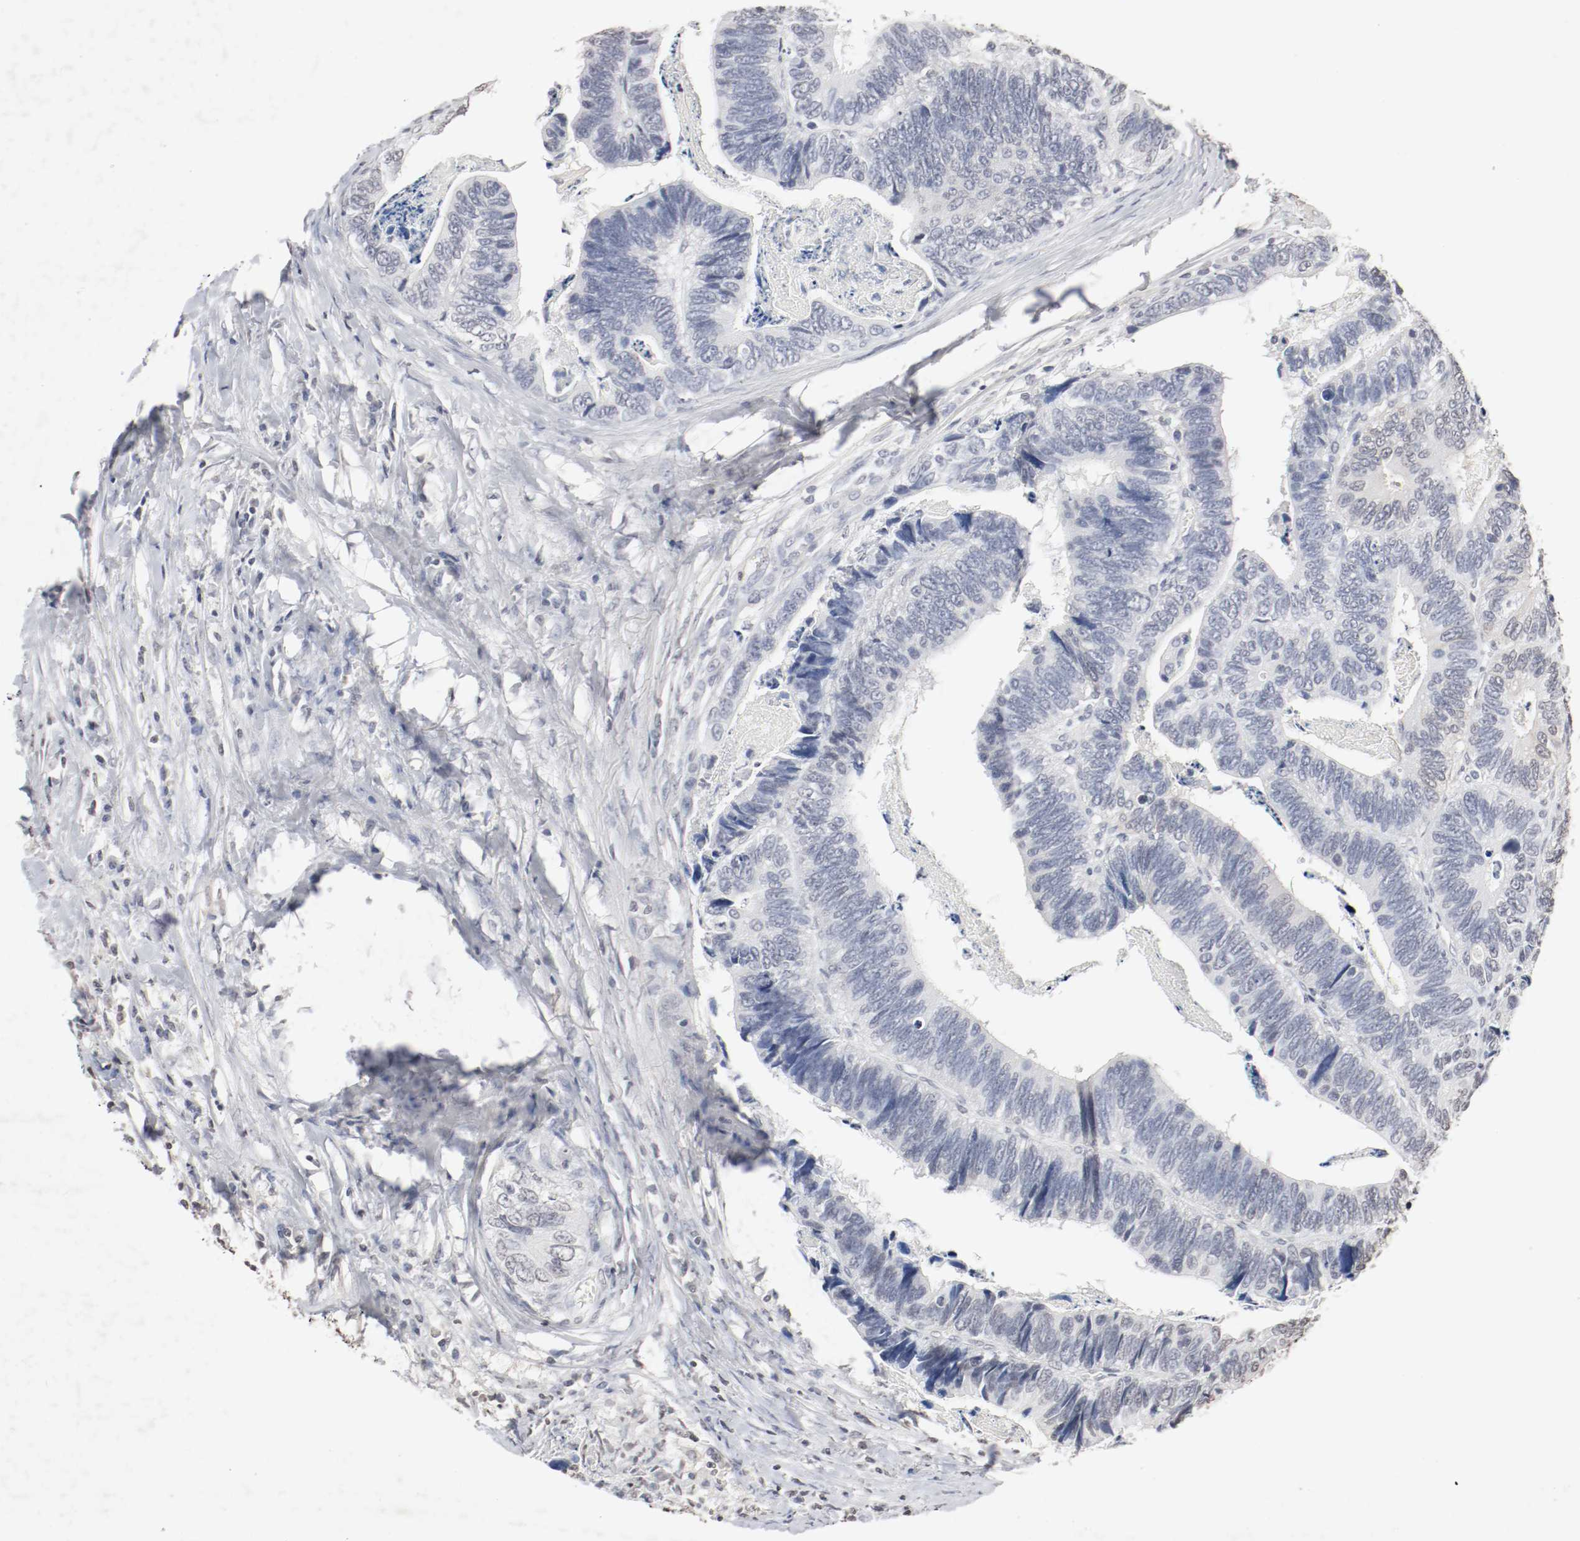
{"staining": {"intensity": "negative", "quantity": "none", "location": "none"}, "tissue": "colorectal cancer", "cell_type": "Tumor cells", "image_type": "cancer", "snomed": [{"axis": "morphology", "description": "Adenocarcinoma, NOS"}, {"axis": "topography", "description": "Colon"}], "caption": "The histopathology image exhibits no staining of tumor cells in adenocarcinoma (colorectal). (DAB (3,3'-diaminobenzidine) immunohistochemistry, high magnification).", "gene": "WASL", "patient": {"sex": "male", "age": 72}}